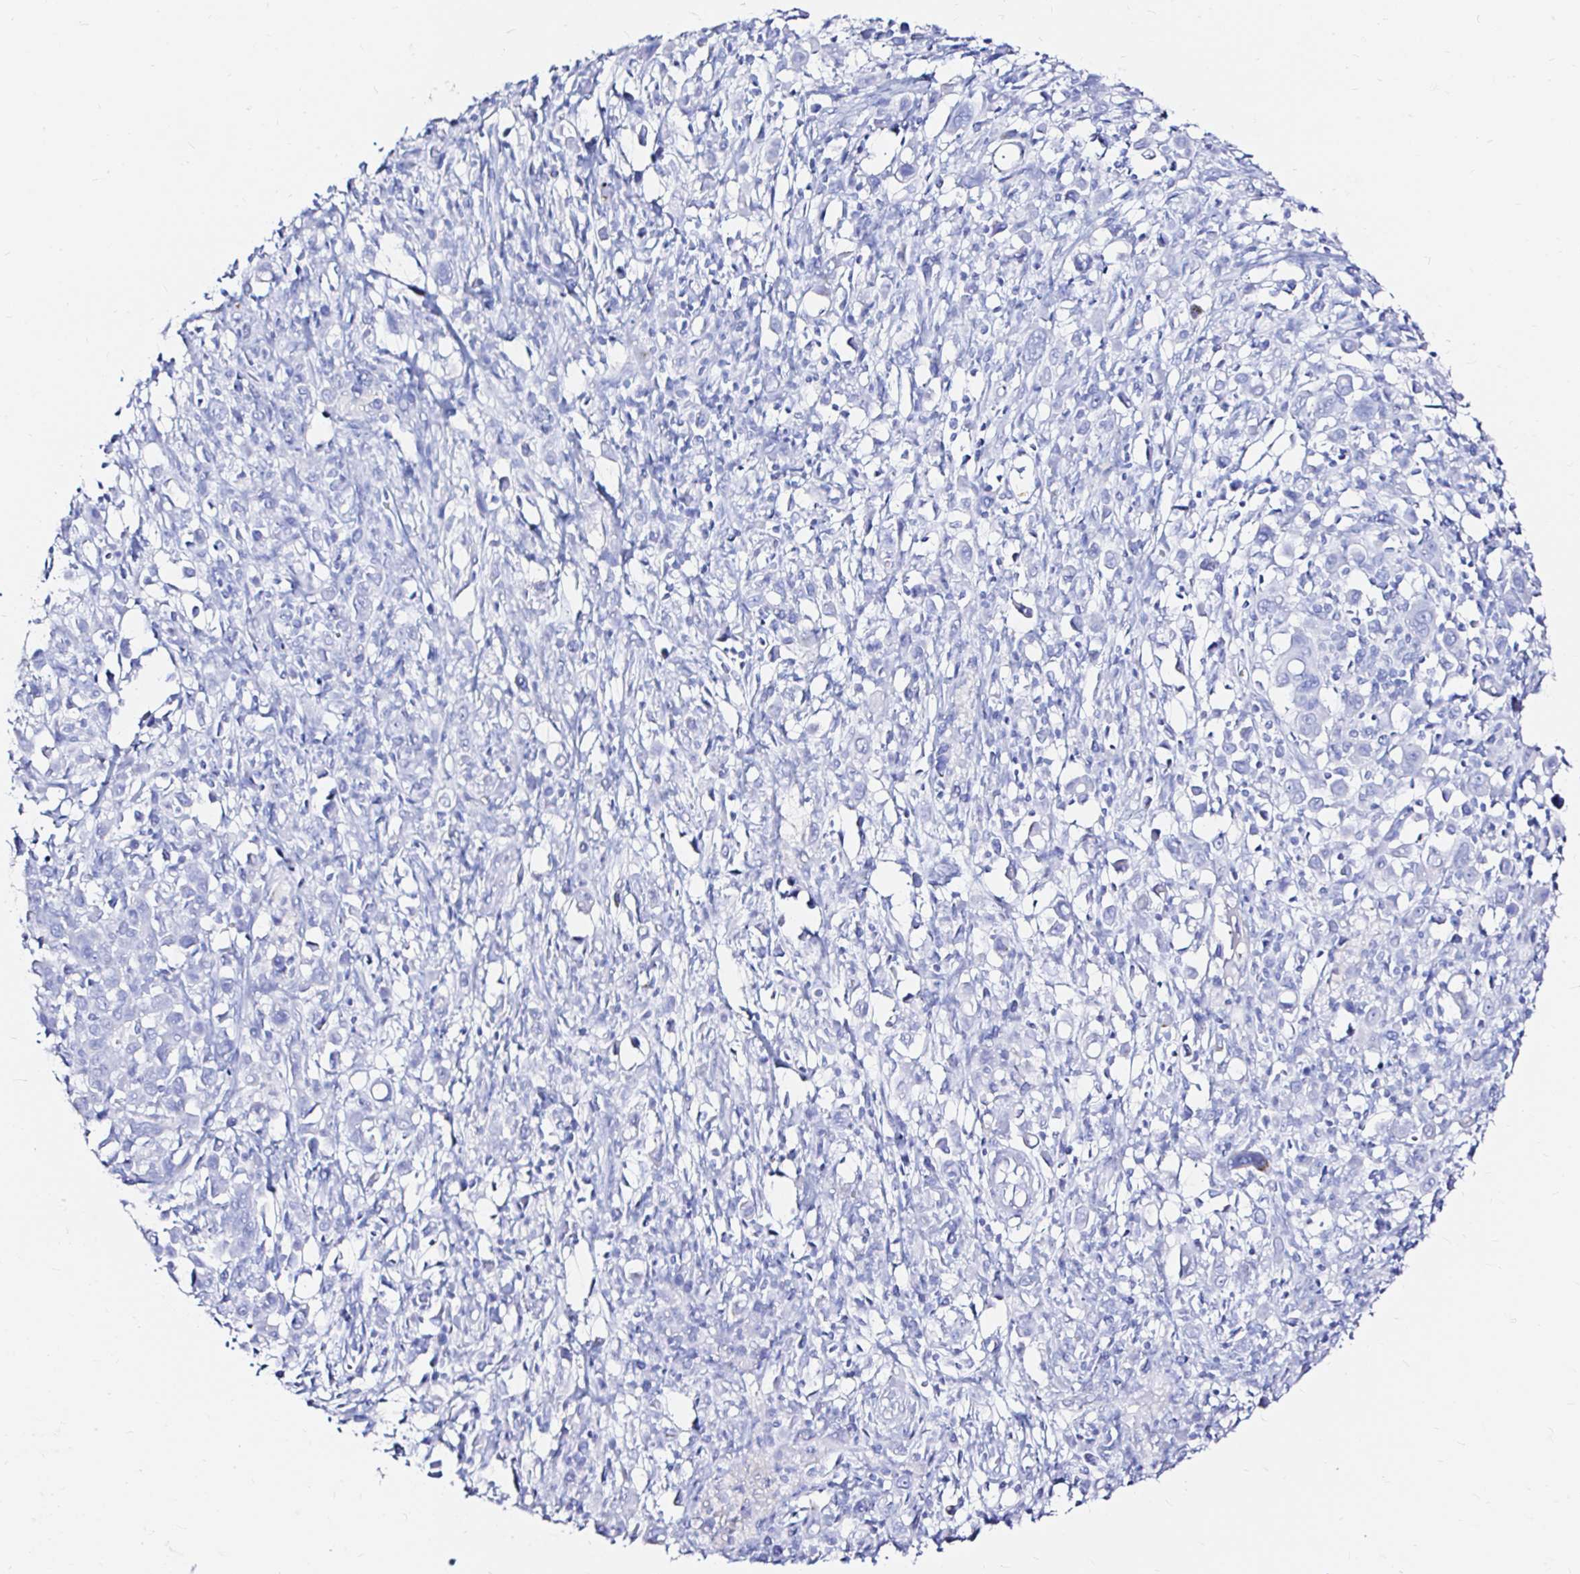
{"staining": {"intensity": "negative", "quantity": "none", "location": "none"}, "tissue": "stomach cancer", "cell_type": "Tumor cells", "image_type": "cancer", "snomed": [{"axis": "morphology", "description": "Adenocarcinoma, NOS"}, {"axis": "topography", "description": "Stomach, upper"}], "caption": "This is an IHC micrograph of stomach adenocarcinoma. There is no positivity in tumor cells.", "gene": "ZNF432", "patient": {"sex": "male", "age": 75}}